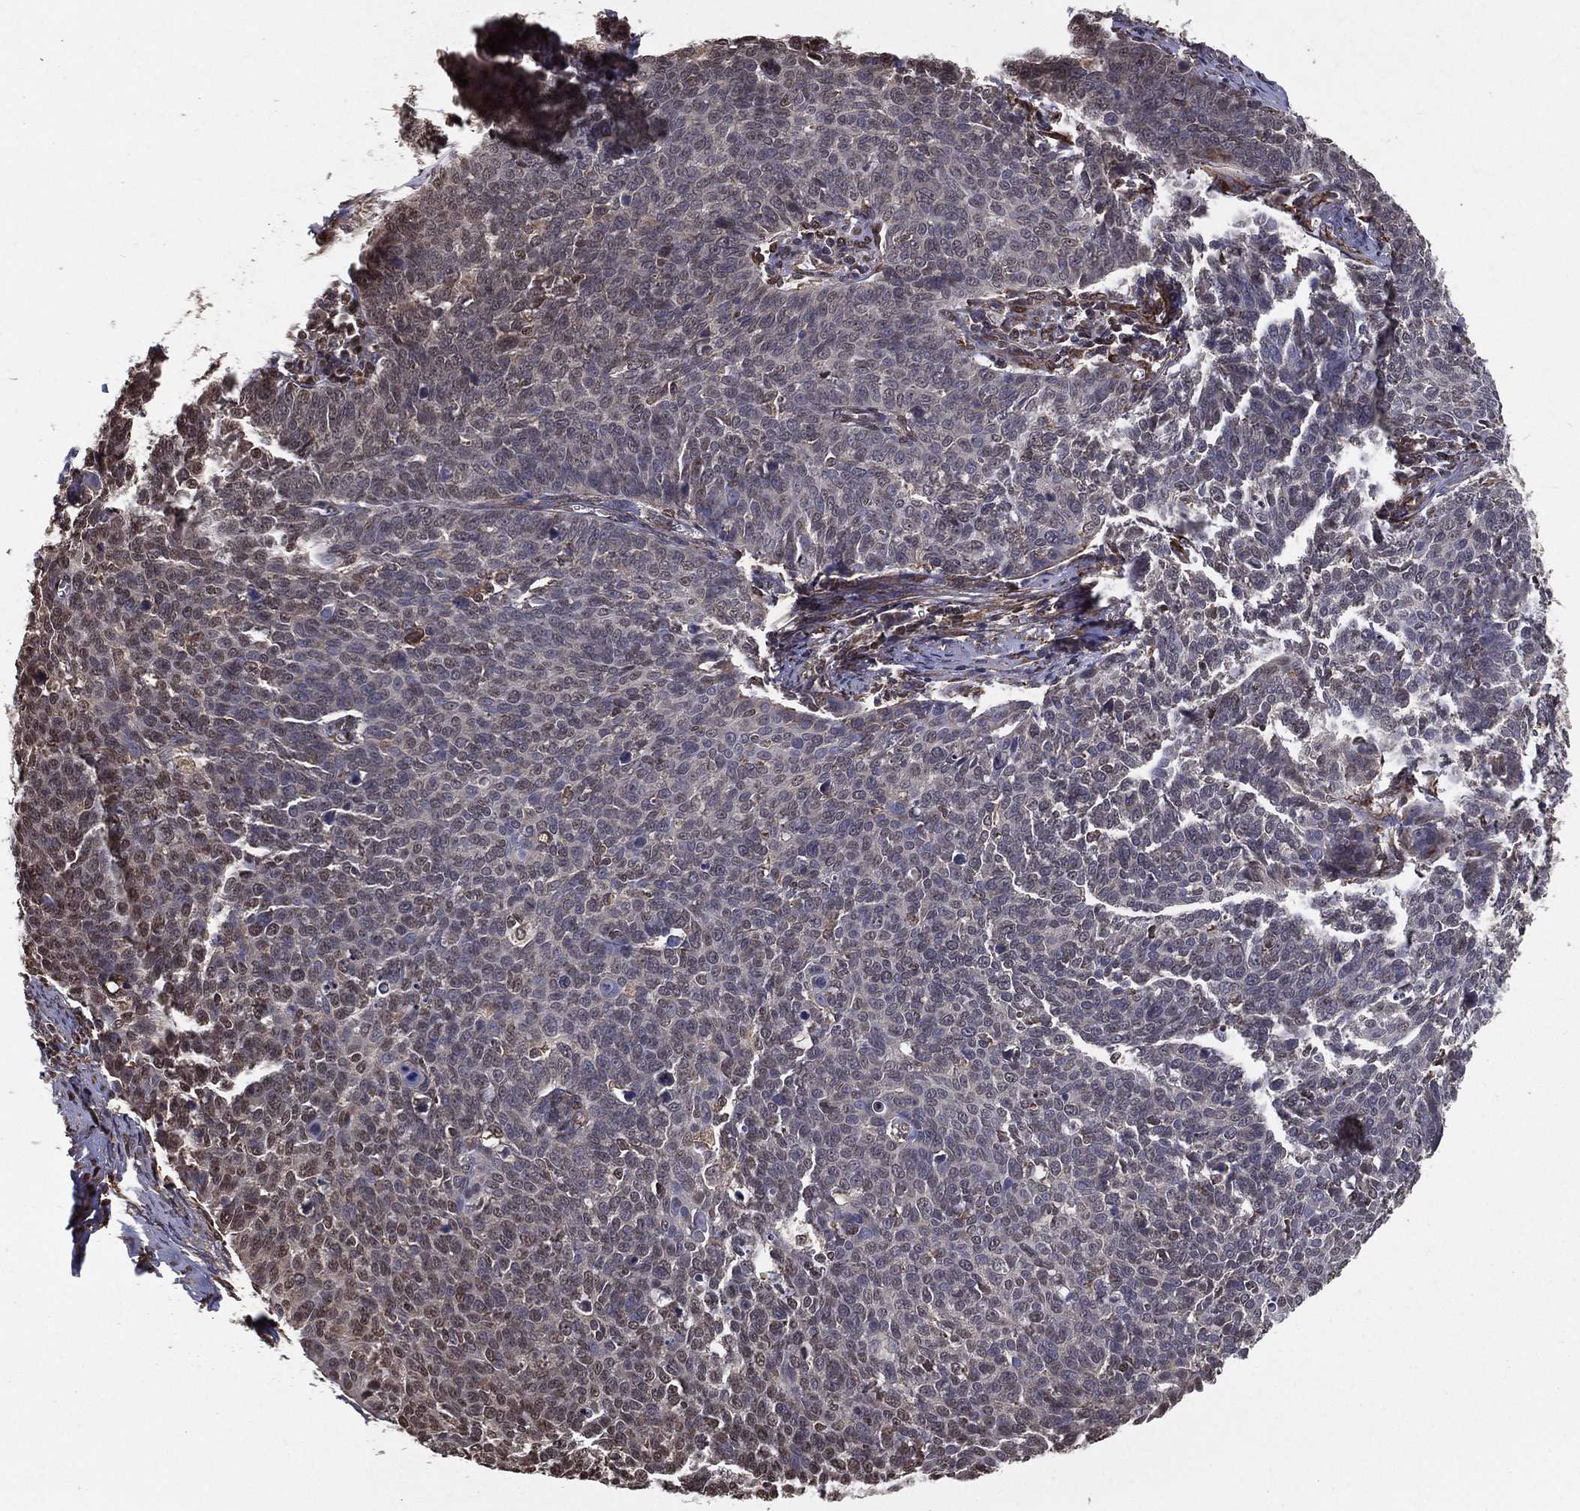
{"staining": {"intensity": "weak", "quantity": "<25%", "location": "nuclear"}, "tissue": "cervical cancer", "cell_type": "Tumor cells", "image_type": "cancer", "snomed": [{"axis": "morphology", "description": "Normal tissue, NOS"}, {"axis": "morphology", "description": "Squamous cell carcinoma, NOS"}, {"axis": "topography", "description": "Cervix"}], "caption": "IHC micrograph of human cervical cancer (squamous cell carcinoma) stained for a protein (brown), which exhibits no staining in tumor cells.", "gene": "CERS2", "patient": {"sex": "female", "age": 39}}